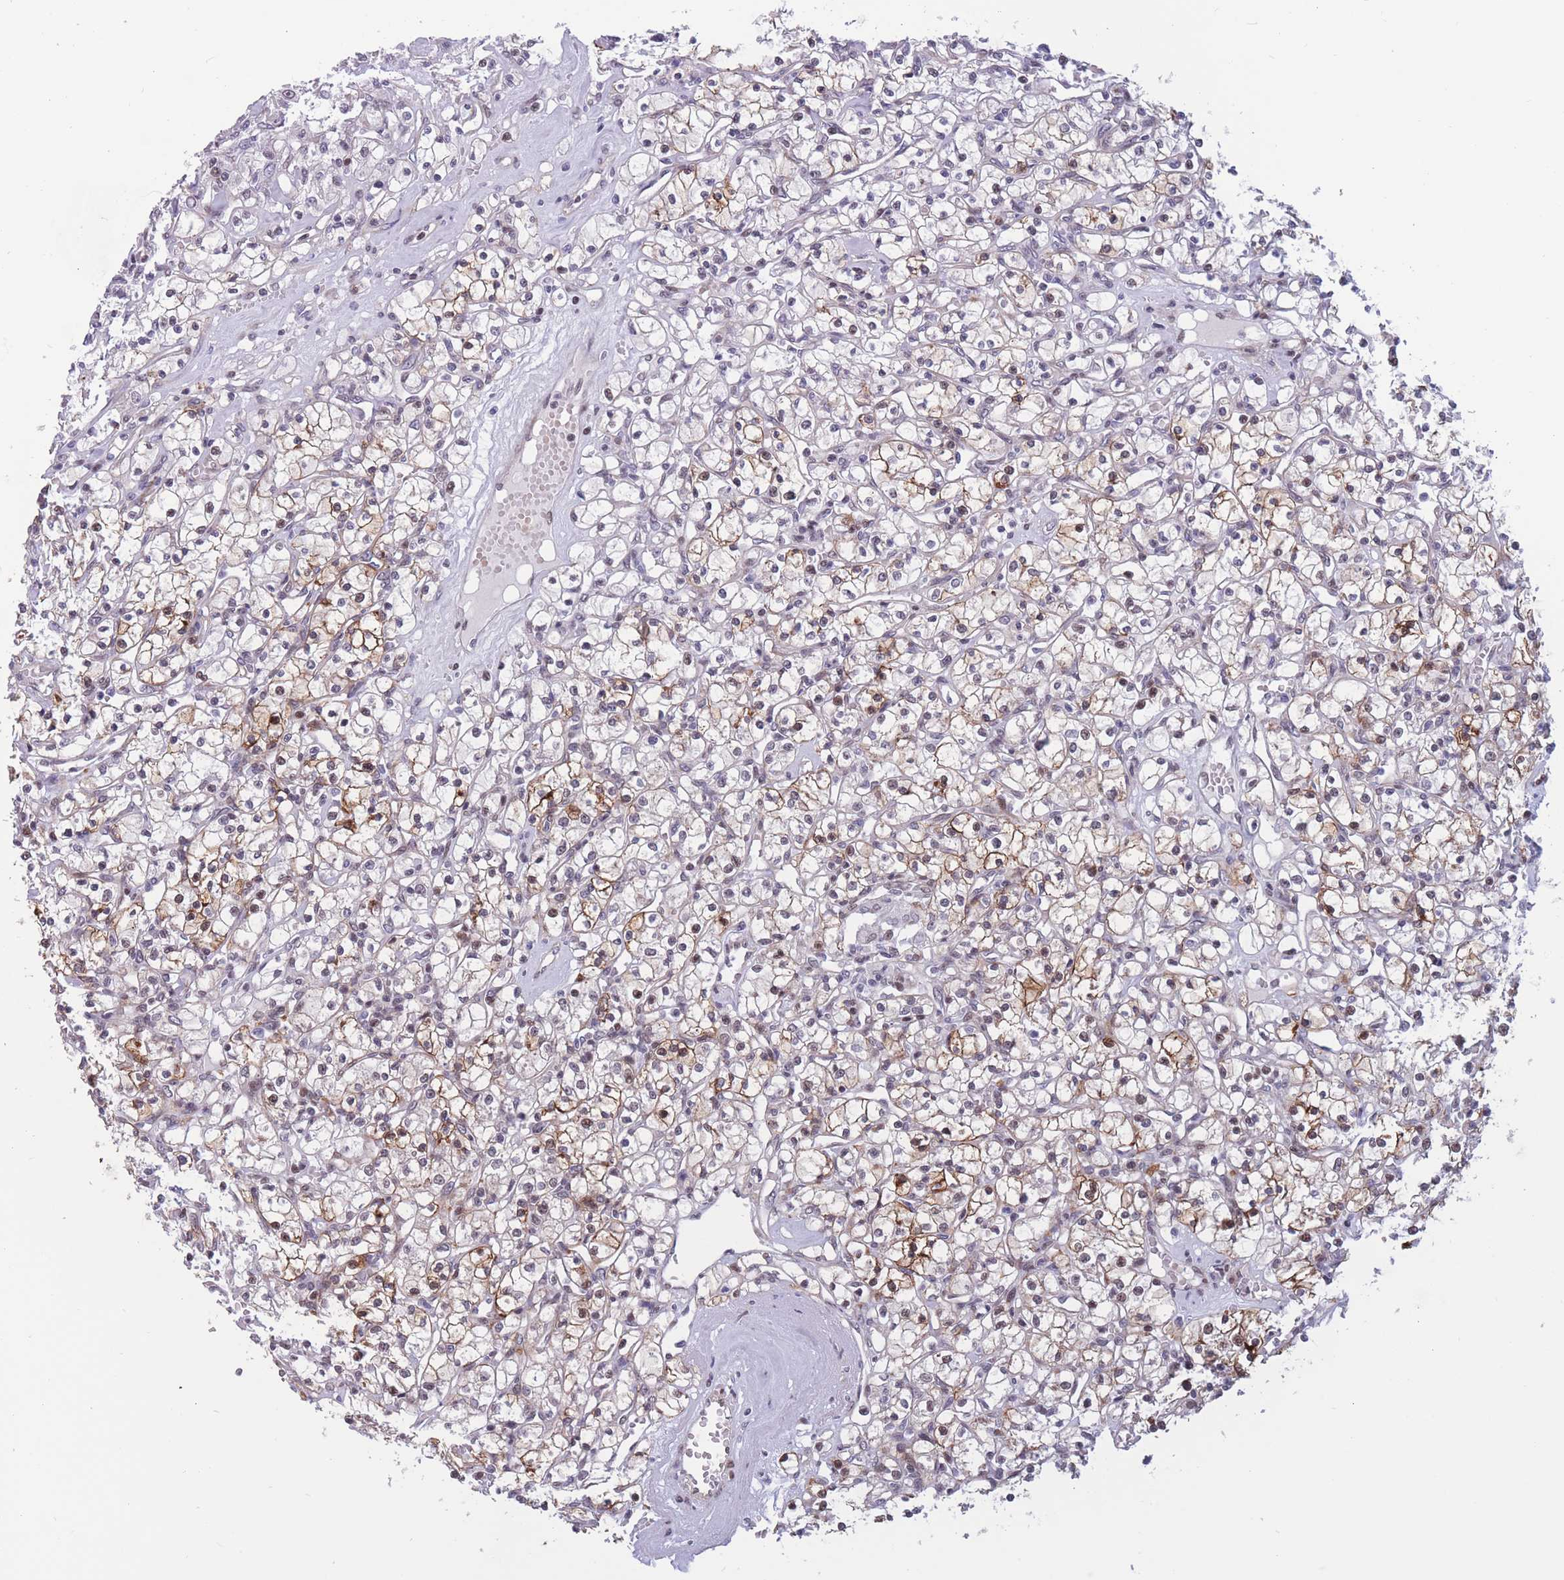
{"staining": {"intensity": "weak", "quantity": "<25%", "location": "cytoplasmic/membranous,nuclear"}, "tissue": "renal cancer", "cell_type": "Tumor cells", "image_type": "cancer", "snomed": [{"axis": "morphology", "description": "Adenocarcinoma, NOS"}, {"axis": "topography", "description": "Kidney"}], "caption": "Protein analysis of renal adenocarcinoma displays no significant expression in tumor cells.", "gene": "BCL9L", "patient": {"sex": "female", "age": 59}}